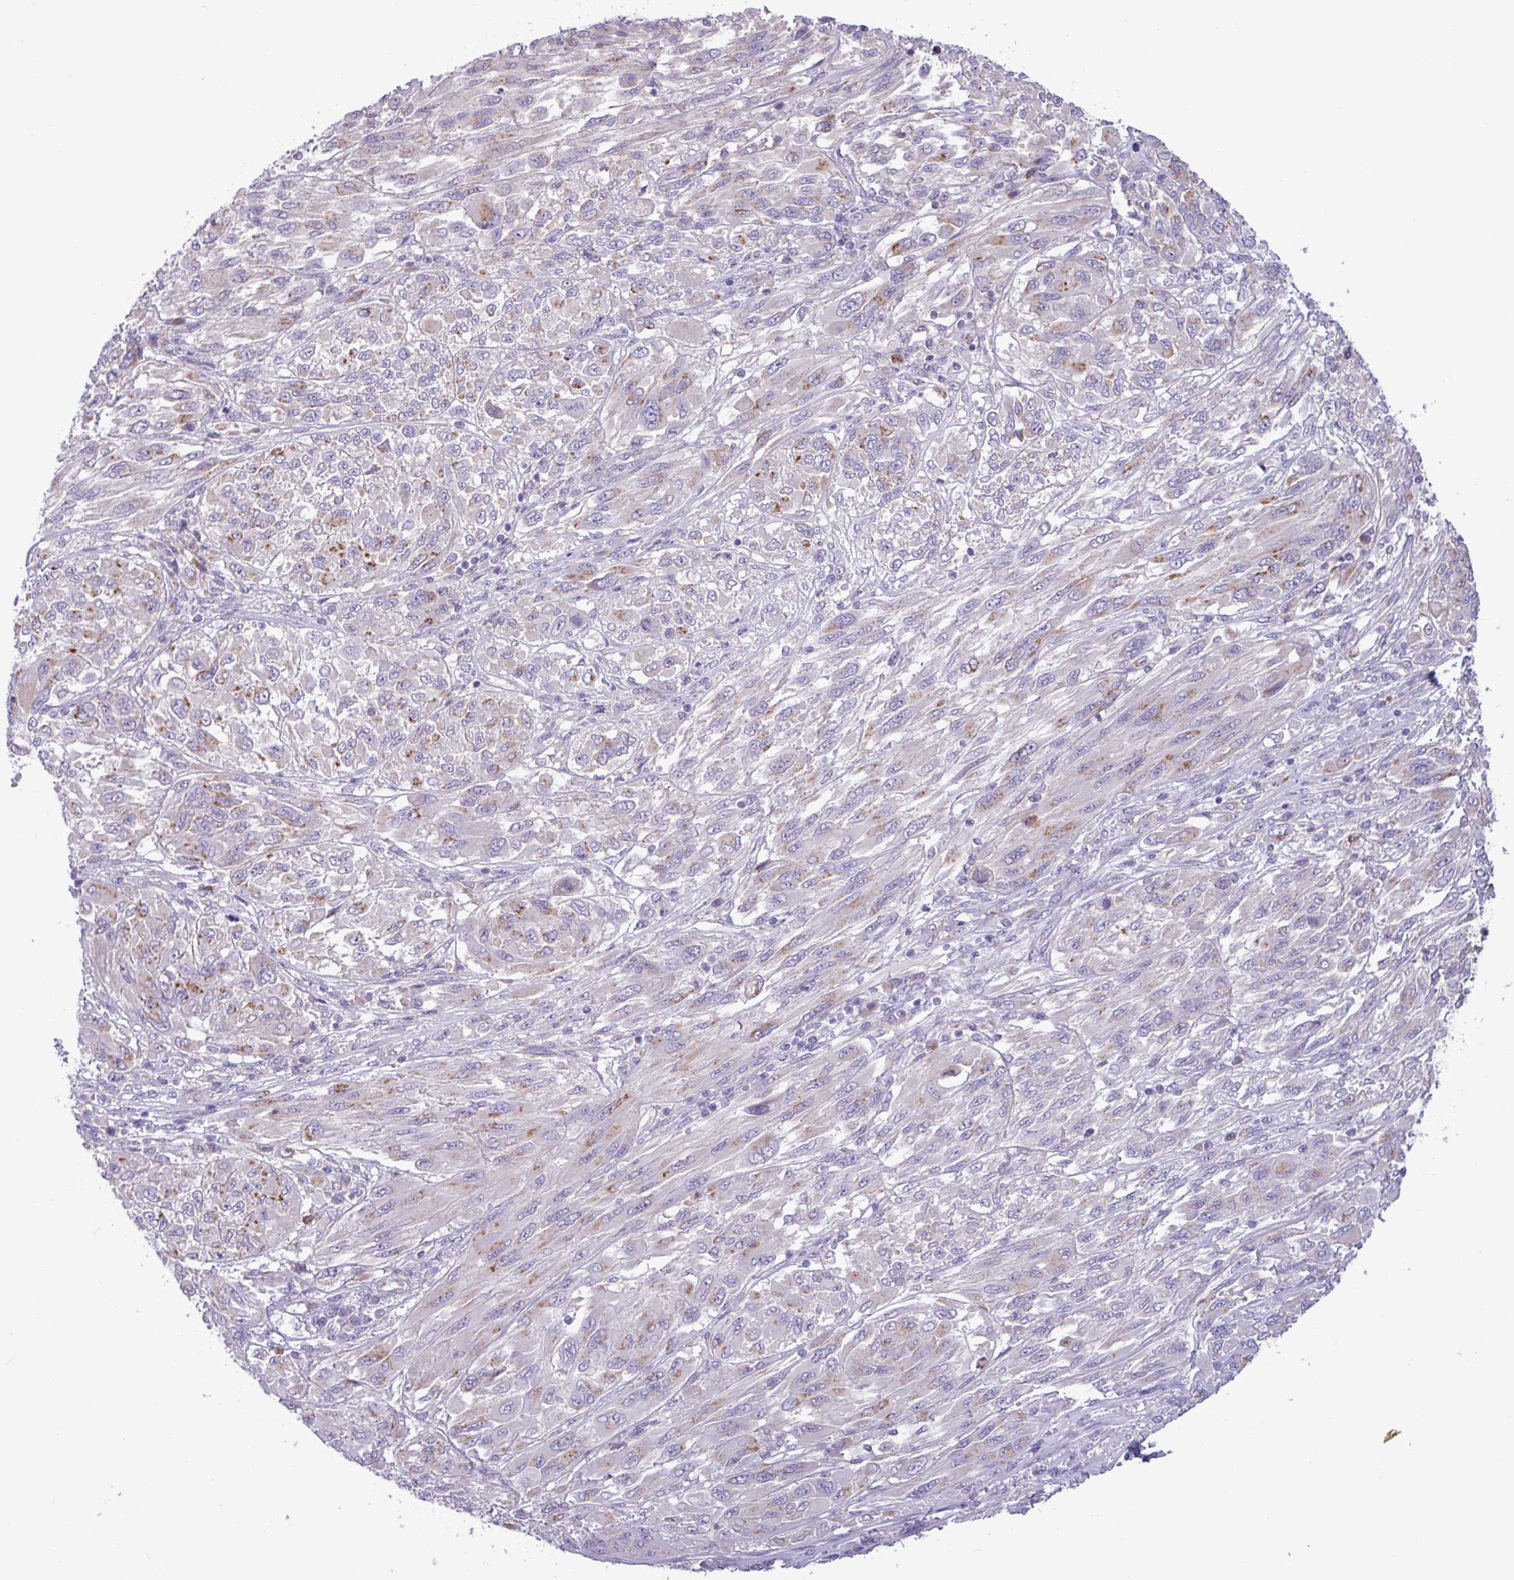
{"staining": {"intensity": "moderate", "quantity": "<25%", "location": "cytoplasmic/membranous"}, "tissue": "melanoma", "cell_type": "Tumor cells", "image_type": "cancer", "snomed": [{"axis": "morphology", "description": "Malignant melanoma, NOS"}, {"axis": "topography", "description": "Skin"}], "caption": "Tumor cells display moderate cytoplasmic/membranous expression in about <25% of cells in melanoma. The protein of interest is shown in brown color, while the nuclei are stained blue.", "gene": "STIMATE", "patient": {"sex": "female", "age": 91}}